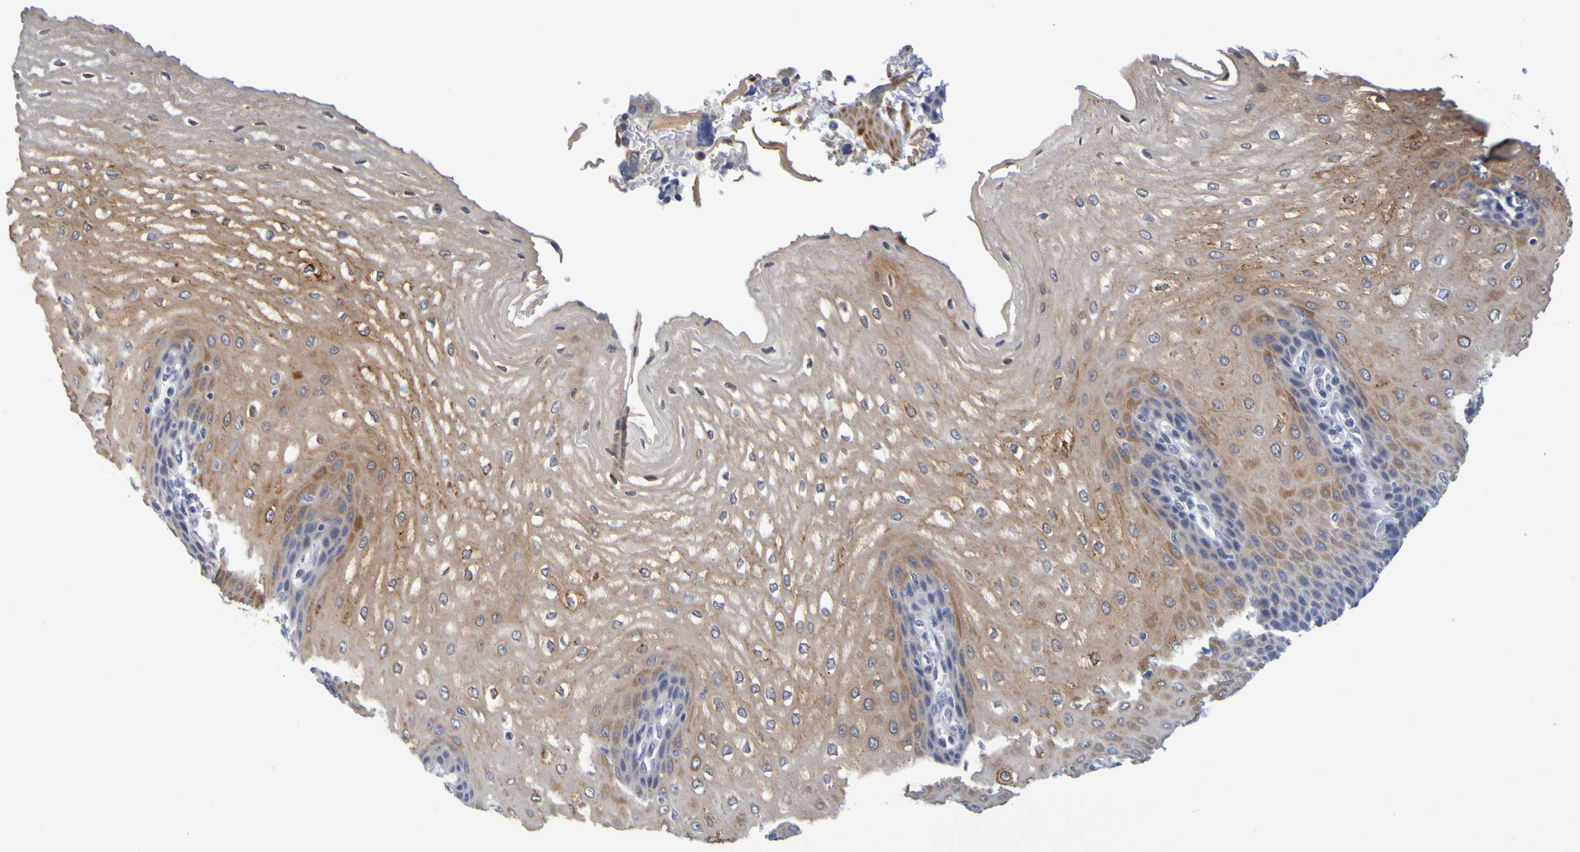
{"staining": {"intensity": "moderate", "quantity": "25%-75%", "location": "cytoplasmic/membranous"}, "tissue": "esophagus", "cell_type": "Squamous epithelial cells", "image_type": "normal", "snomed": [{"axis": "morphology", "description": "Normal tissue, NOS"}, {"axis": "topography", "description": "Esophagus"}], "caption": "Esophagus stained with DAB (3,3'-diaminobenzidine) IHC displays medium levels of moderate cytoplasmic/membranous staining in approximately 25%-75% of squamous epithelial cells.", "gene": "ENDOU", "patient": {"sex": "male", "age": 54}}